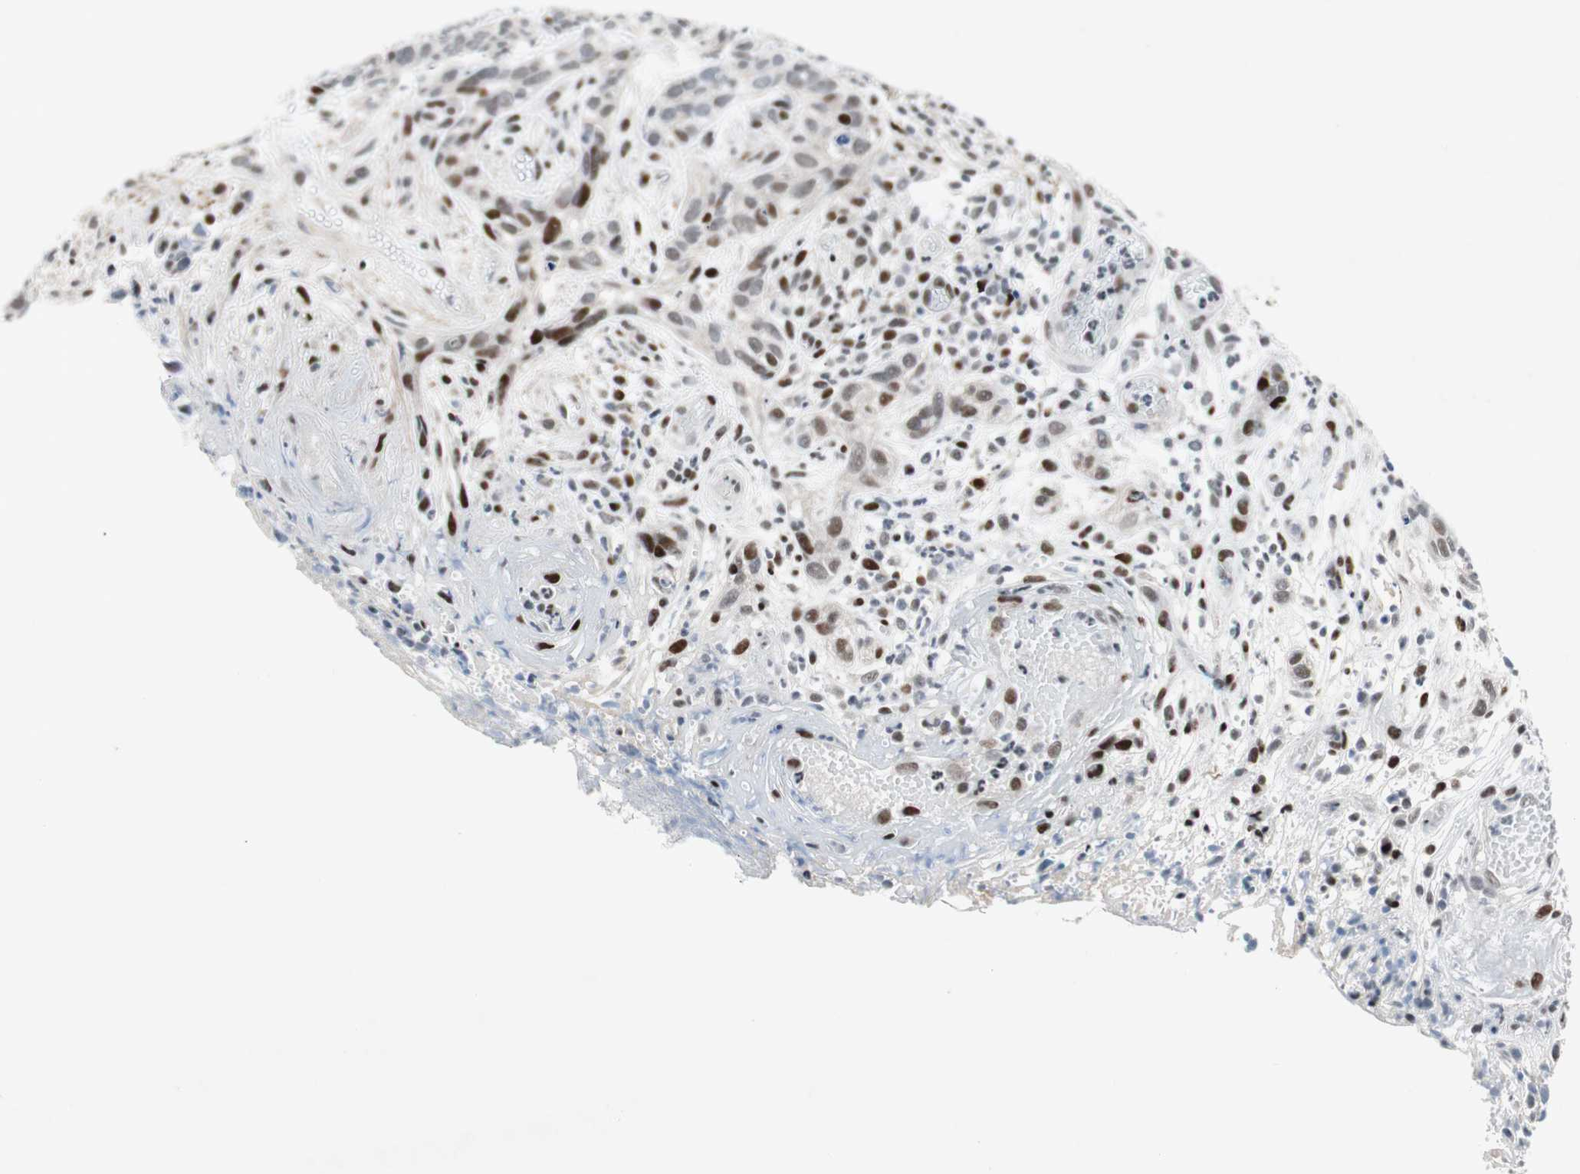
{"staining": {"intensity": "moderate", "quantity": "<25%", "location": "nuclear"}, "tissue": "skin cancer", "cell_type": "Tumor cells", "image_type": "cancer", "snomed": [{"axis": "morphology", "description": "Basal cell carcinoma"}, {"axis": "topography", "description": "Skin"}], "caption": "Immunohistochemistry (IHC) histopathology image of human skin cancer (basal cell carcinoma) stained for a protein (brown), which shows low levels of moderate nuclear expression in about <25% of tumor cells.", "gene": "FBXO44", "patient": {"sex": "male", "age": 87}}